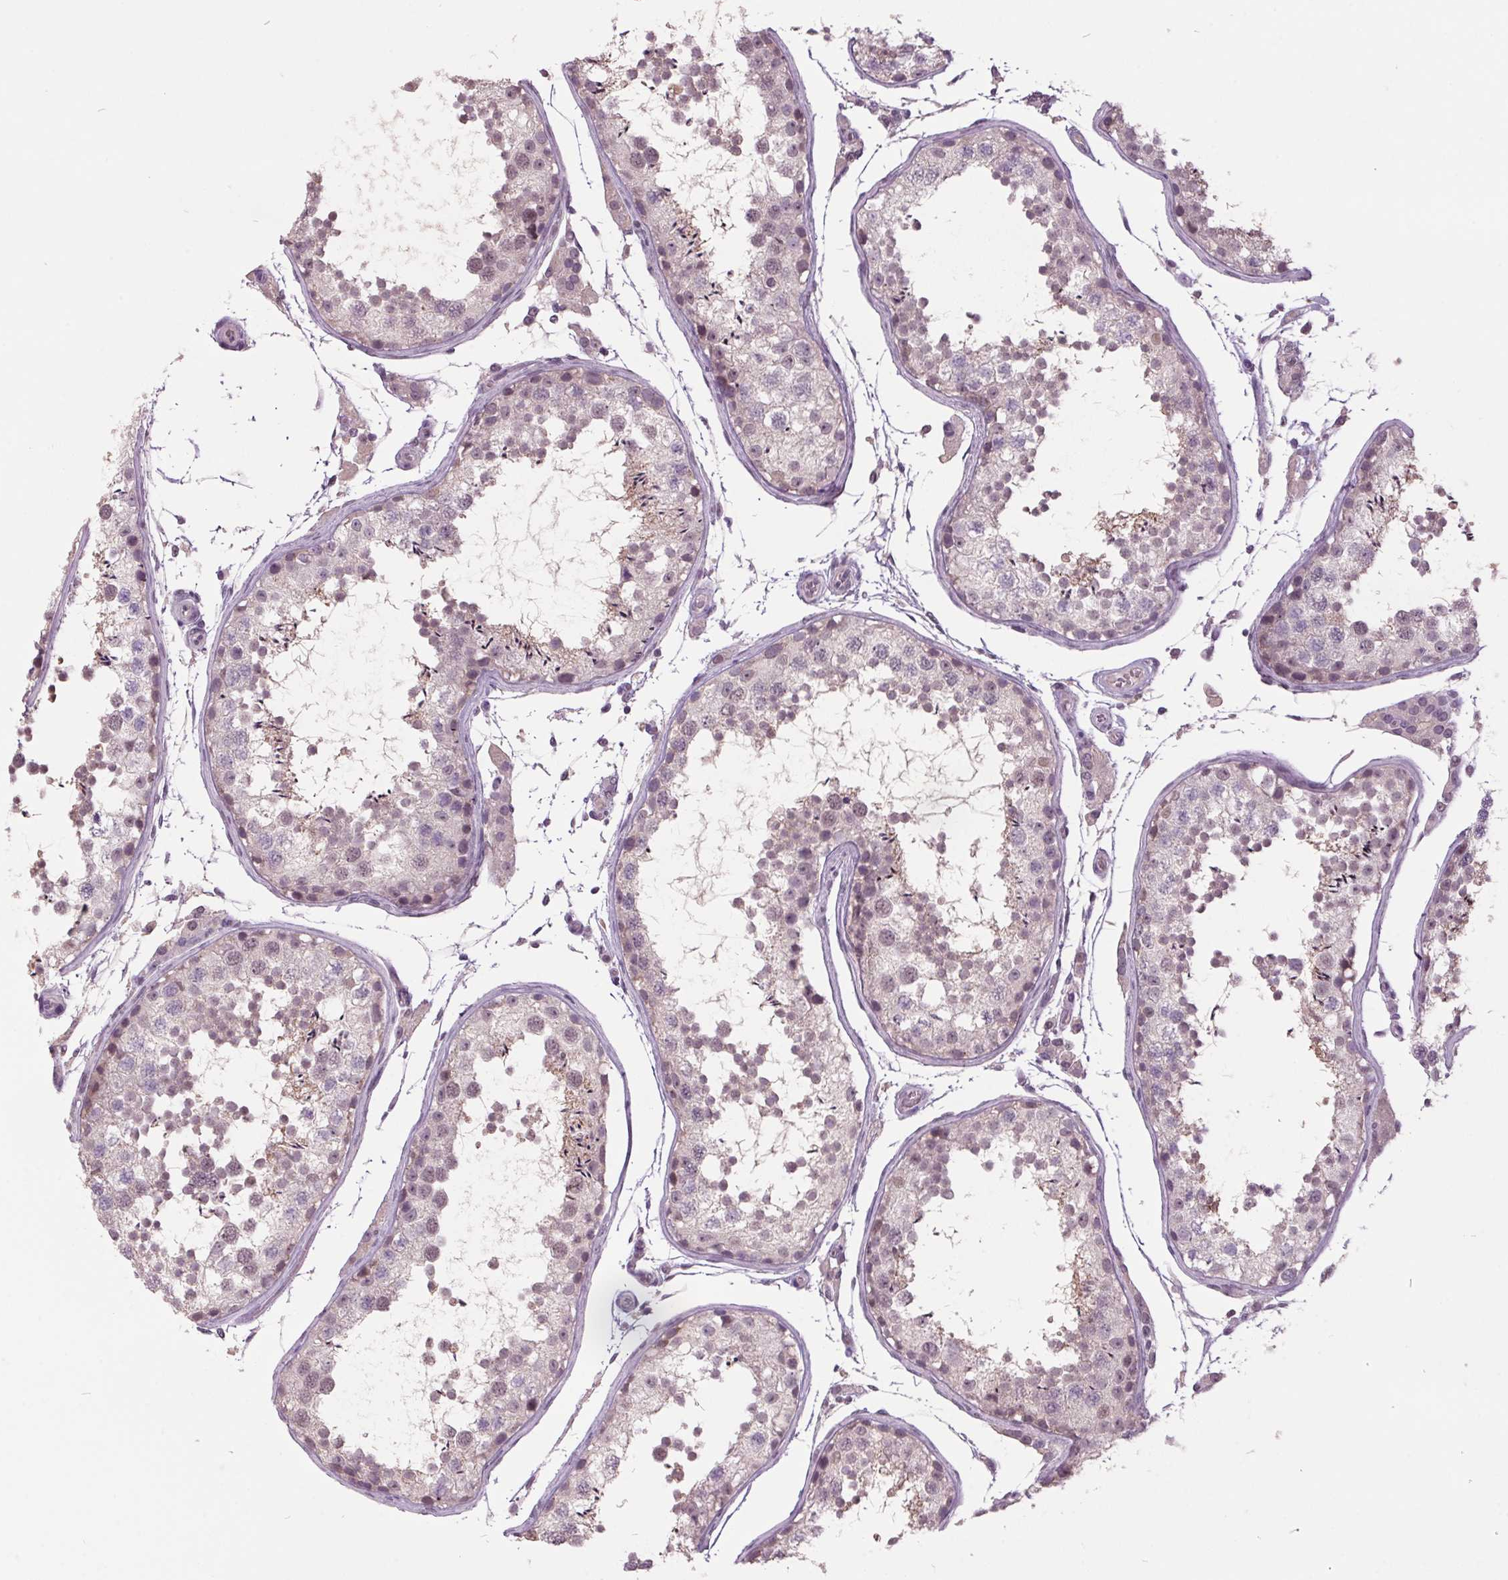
{"staining": {"intensity": "weak", "quantity": "25%-75%", "location": "nuclear"}, "tissue": "testis", "cell_type": "Cells in seminiferous ducts", "image_type": "normal", "snomed": [{"axis": "morphology", "description": "Normal tissue, NOS"}, {"axis": "topography", "description": "Testis"}], "caption": "This histopathology image demonstrates IHC staining of normal human testis, with low weak nuclear expression in approximately 25%-75% of cells in seminiferous ducts.", "gene": "C2orf16", "patient": {"sex": "male", "age": 29}}